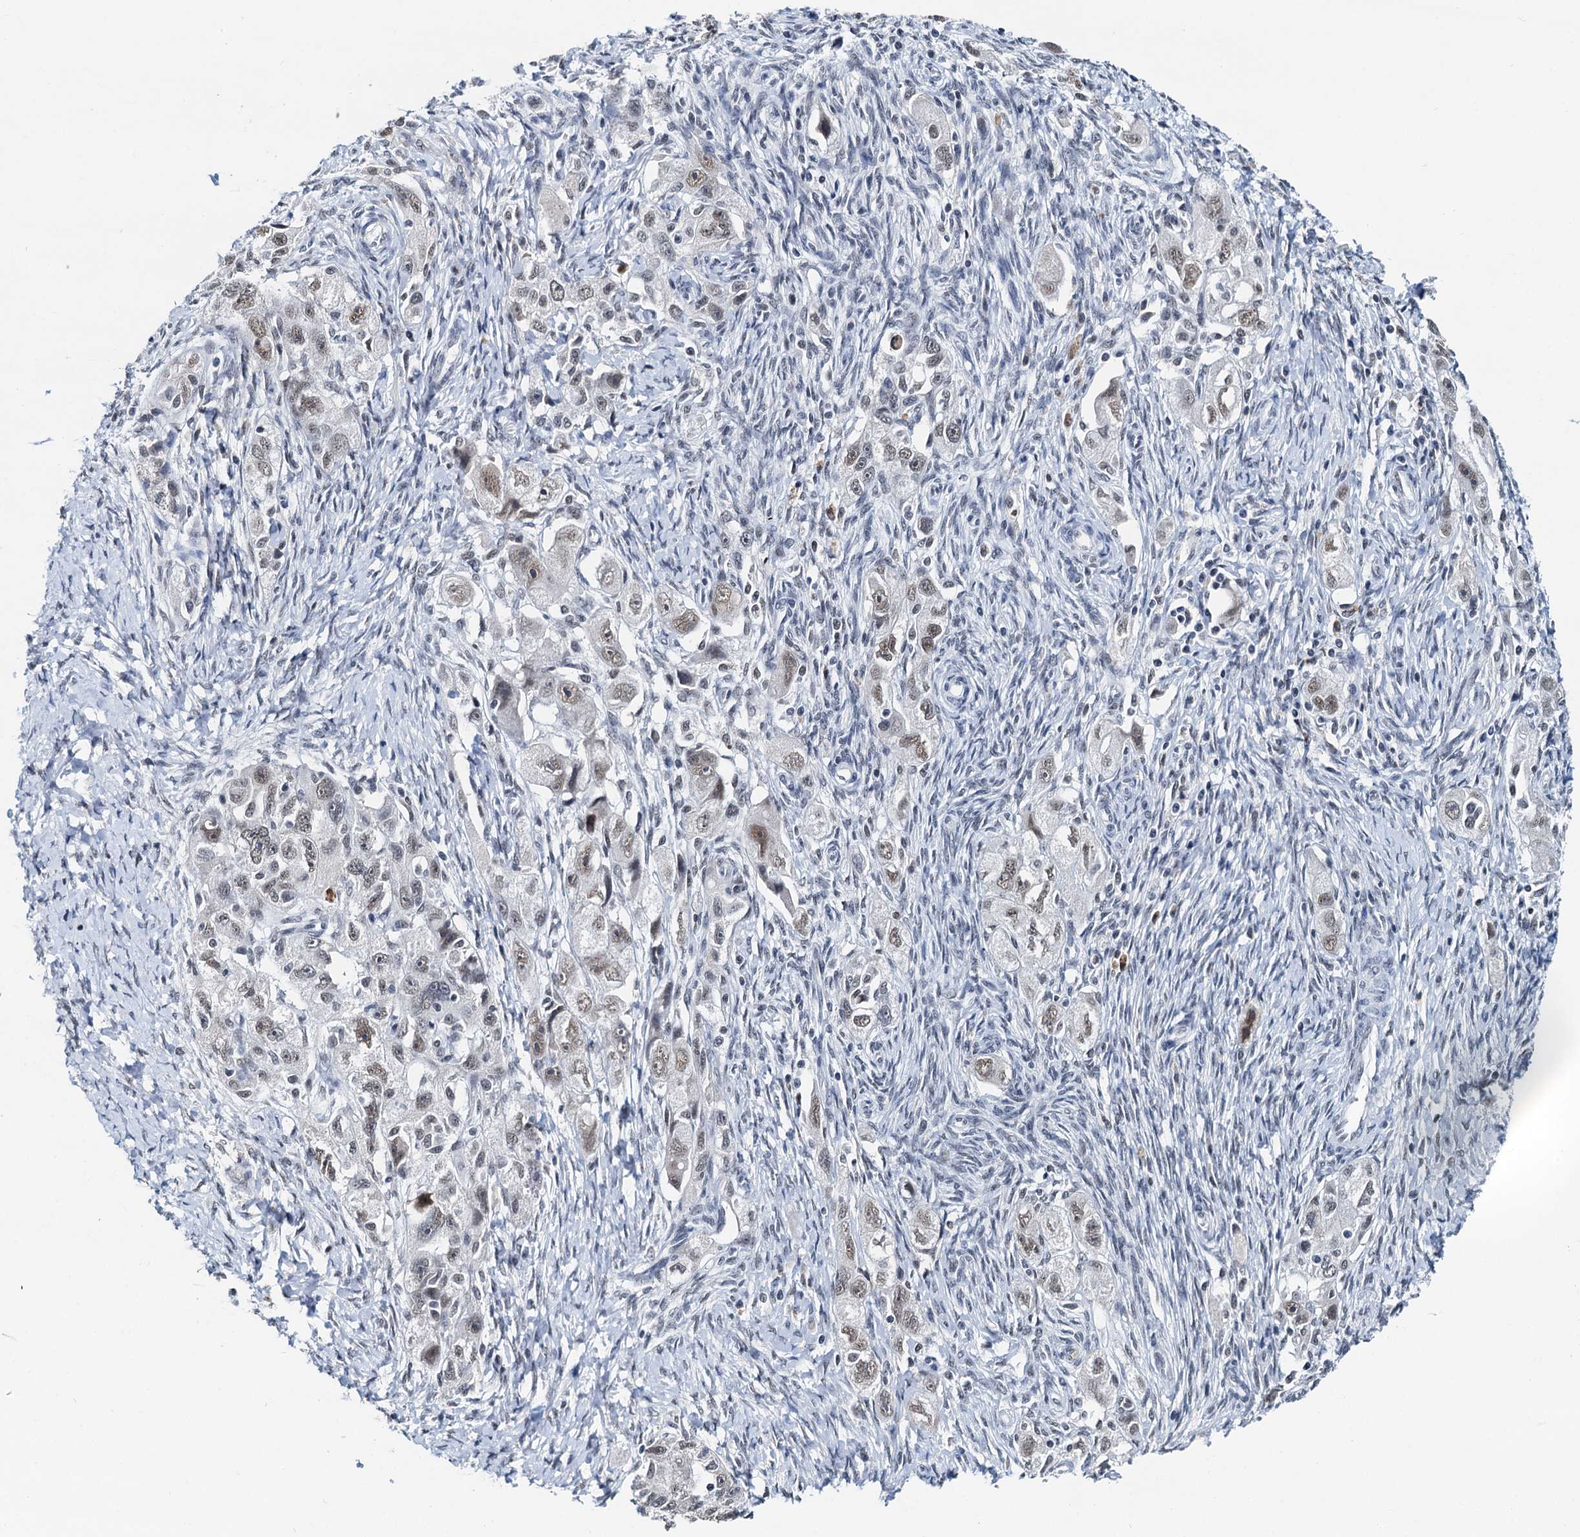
{"staining": {"intensity": "weak", "quantity": ">75%", "location": "nuclear"}, "tissue": "ovarian cancer", "cell_type": "Tumor cells", "image_type": "cancer", "snomed": [{"axis": "morphology", "description": "Carcinoma, NOS"}, {"axis": "morphology", "description": "Cystadenocarcinoma, serous, NOS"}, {"axis": "topography", "description": "Ovary"}], "caption": "Weak nuclear protein positivity is present in approximately >75% of tumor cells in ovarian carcinoma.", "gene": "SNRPD1", "patient": {"sex": "female", "age": 69}}